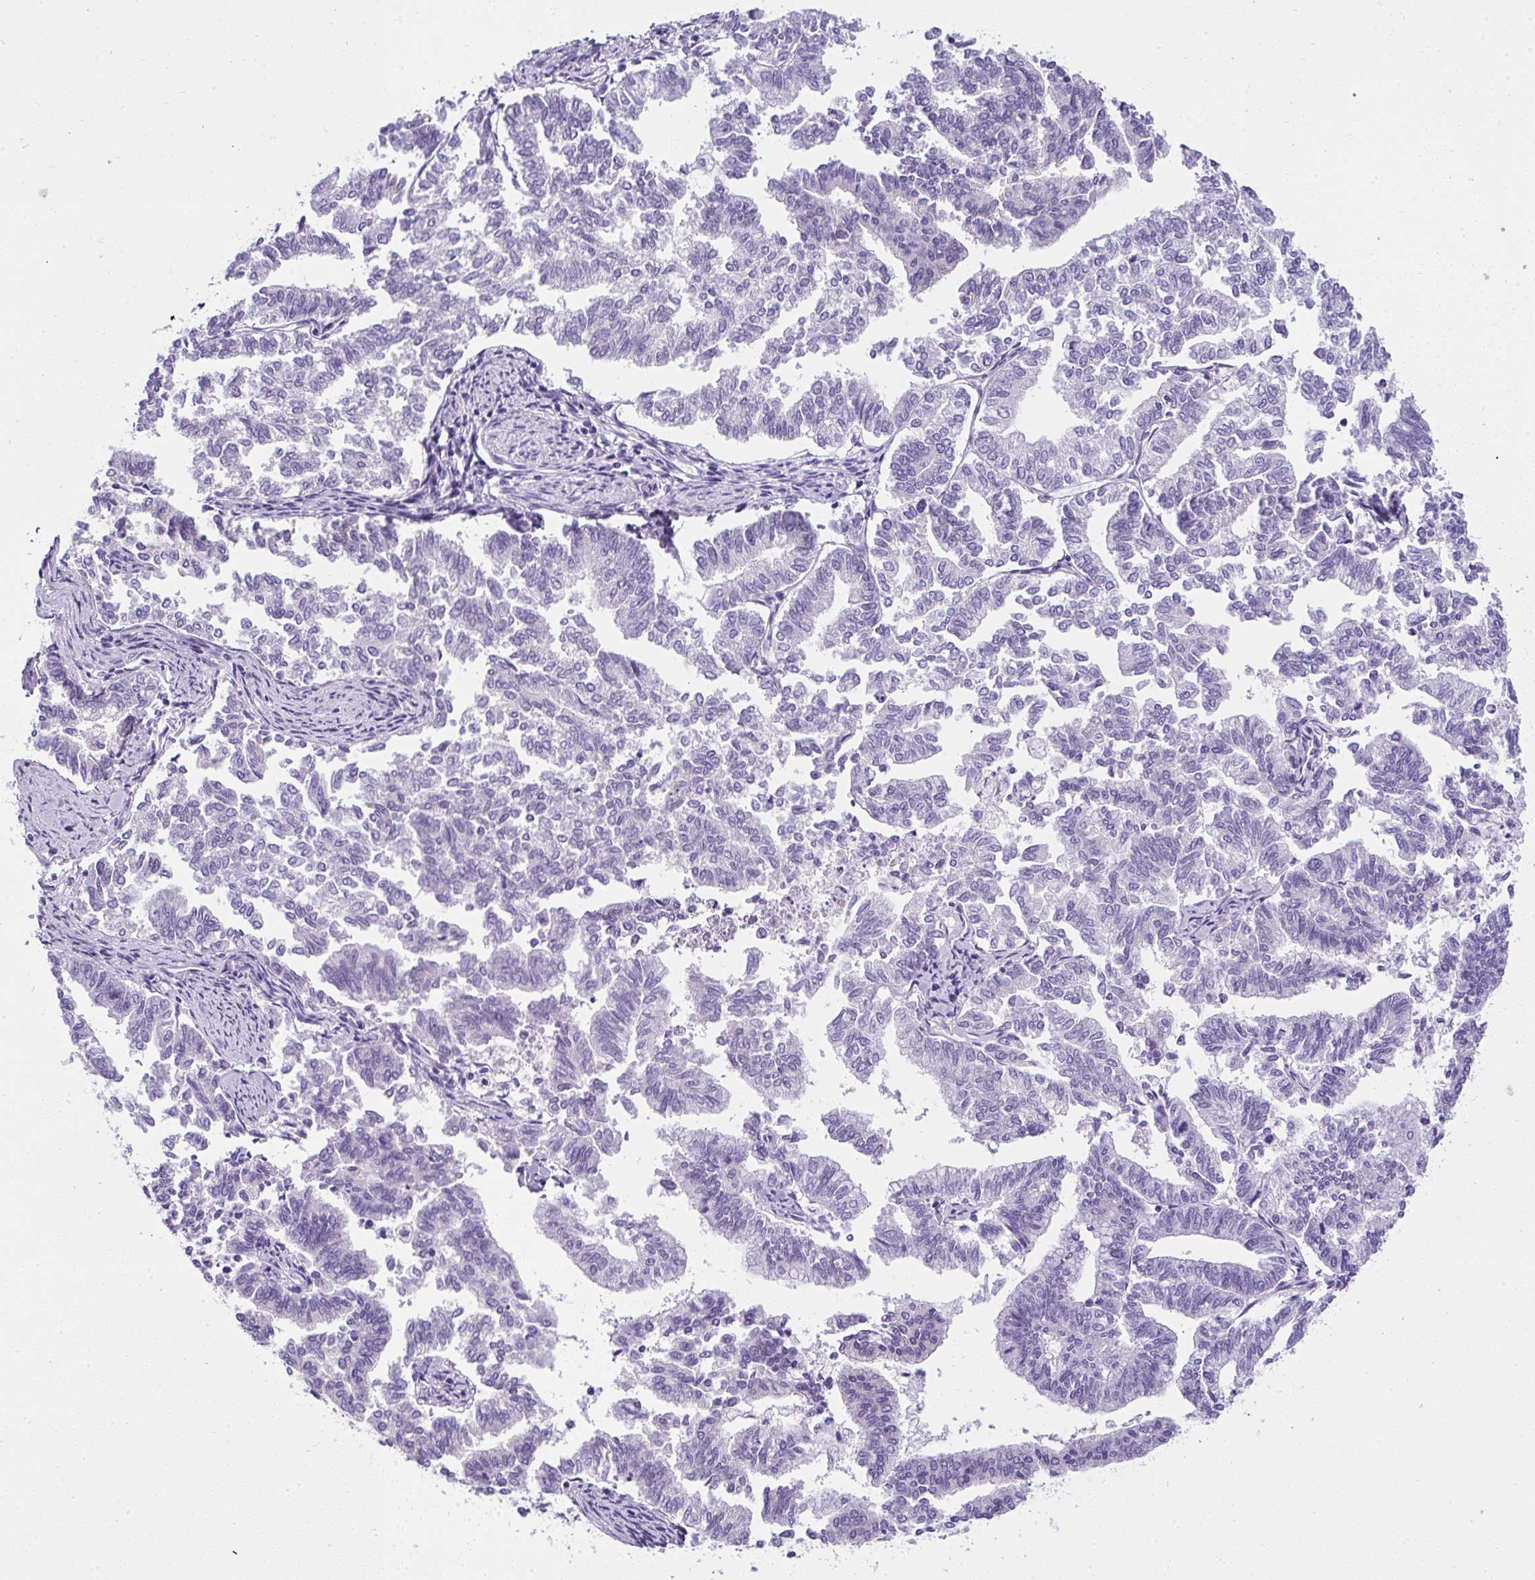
{"staining": {"intensity": "negative", "quantity": "none", "location": "none"}, "tissue": "endometrial cancer", "cell_type": "Tumor cells", "image_type": "cancer", "snomed": [{"axis": "morphology", "description": "Adenocarcinoma, NOS"}, {"axis": "topography", "description": "Endometrium"}], "caption": "Immunohistochemistry of adenocarcinoma (endometrial) exhibits no staining in tumor cells.", "gene": "RNF183", "patient": {"sex": "female", "age": 79}}